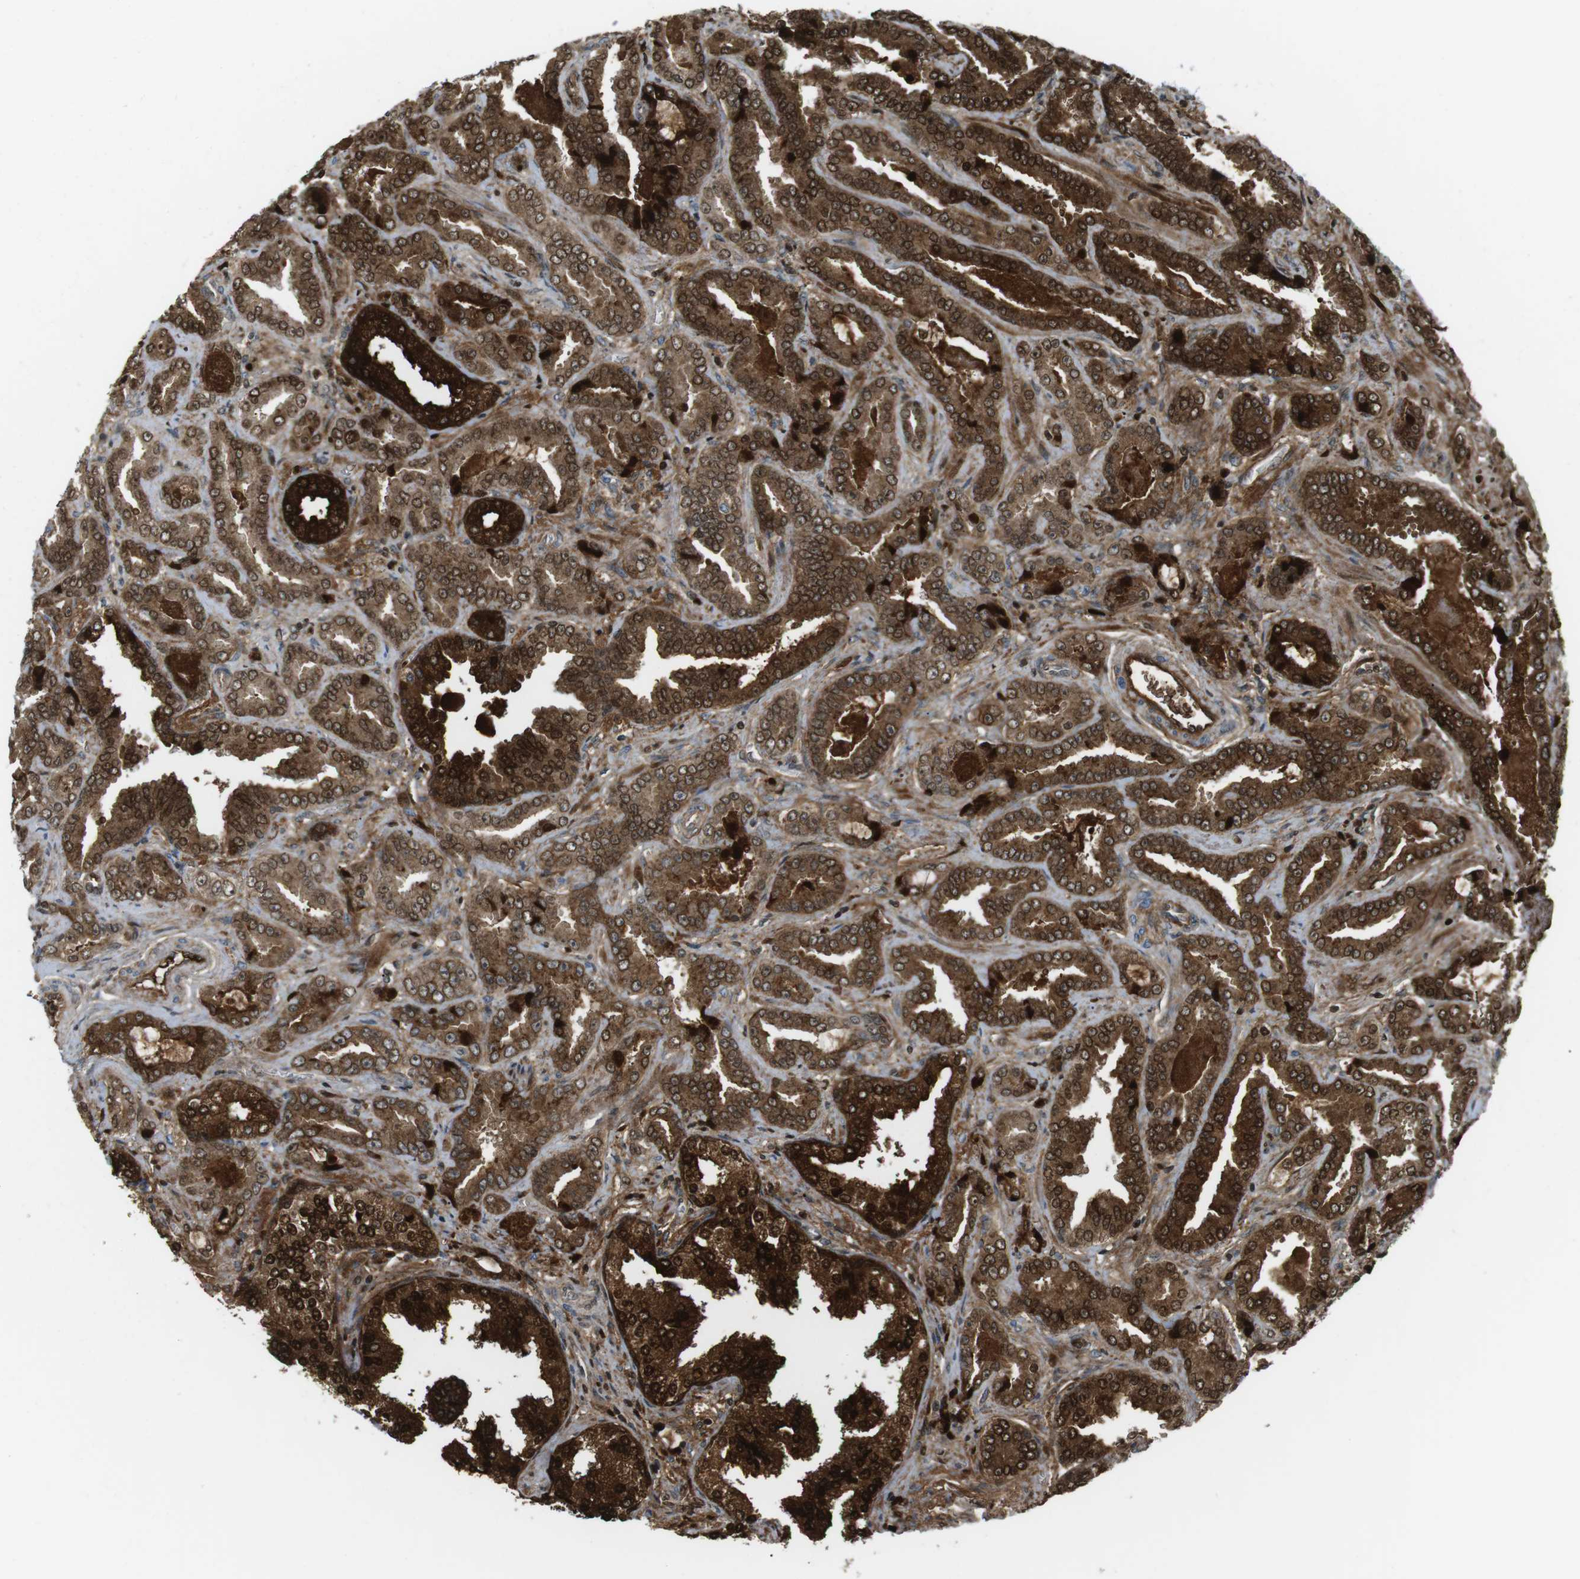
{"staining": {"intensity": "strong", "quantity": ">75%", "location": "cytoplasmic/membranous,nuclear"}, "tissue": "prostate cancer", "cell_type": "Tumor cells", "image_type": "cancer", "snomed": [{"axis": "morphology", "description": "Adenocarcinoma, Low grade"}, {"axis": "topography", "description": "Prostate"}], "caption": "Immunohistochemical staining of prostate adenocarcinoma (low-grade) shows high levels of strong cytoplasmic/membranous and nuclear expression in about >75% of tumor cells.", "gene": "AZGP1", "patient": {"sex": "male", "age": 60}}